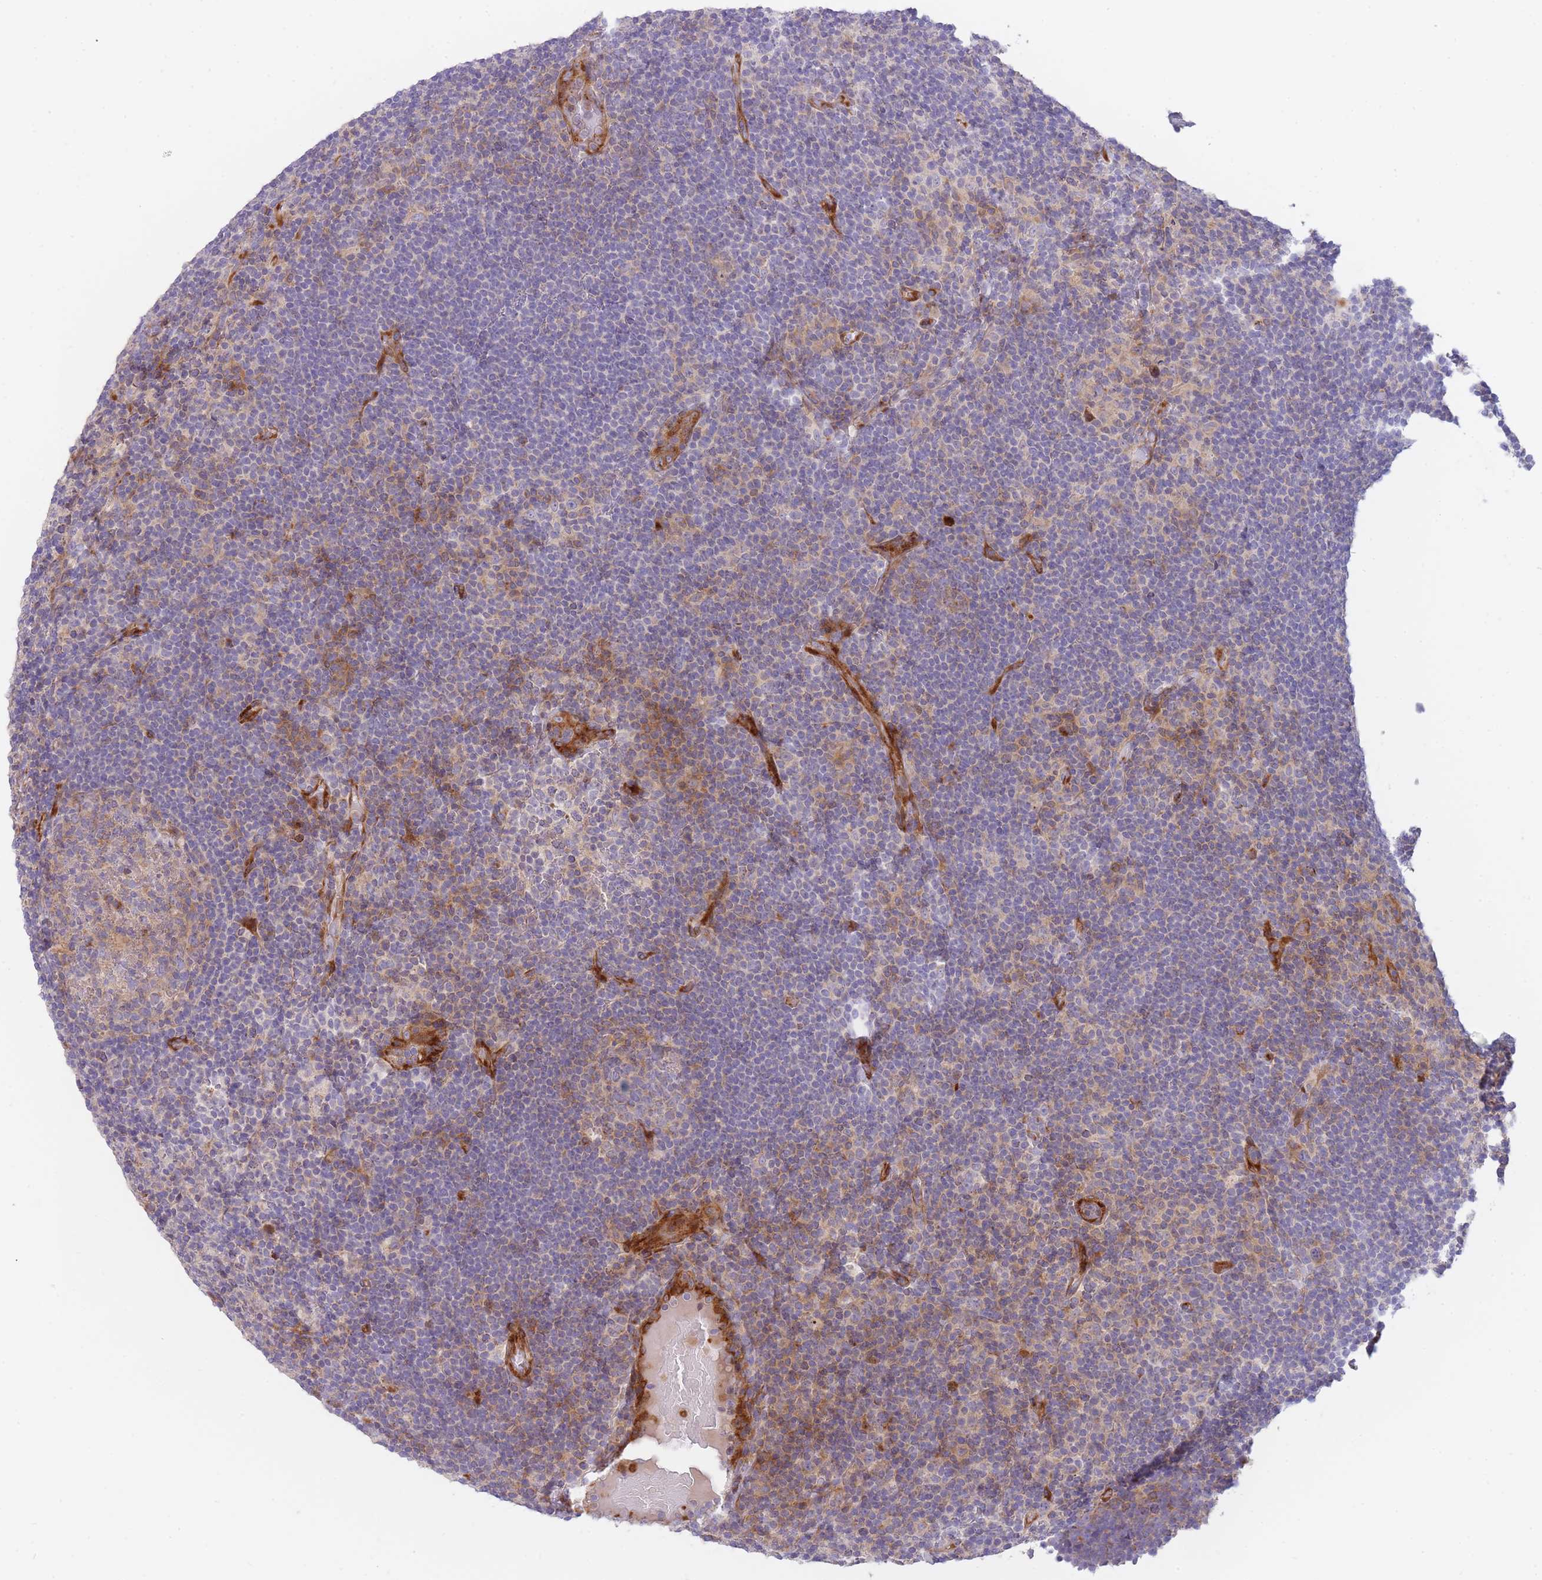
{"staining": {"intensity": "weak", "quantity": "<25%", "location": "cytoplasmic/membranous"}, "tissue": "lymphoma", "cell_type": "Tumor cells", "image_type": "cancer", "snomed": [{"axis": "morphology", "description": "Hodgkin's disease, NOS"}, {"axis": "topography", "description": "Lymph node"}], "caption": "Immunohistochemistry (IHC) image of human lymphoma stained for a protein (brown), which displays no positivity in tumor cells. Brightfield microscopy of IHC stained with DAB (3,3'-diaminobenzidine) (brown) and hematoxylin (blue), captured at high magnification.", "gene": "ATP5MC2", "patient": {"sex": "female", "age": 57}}